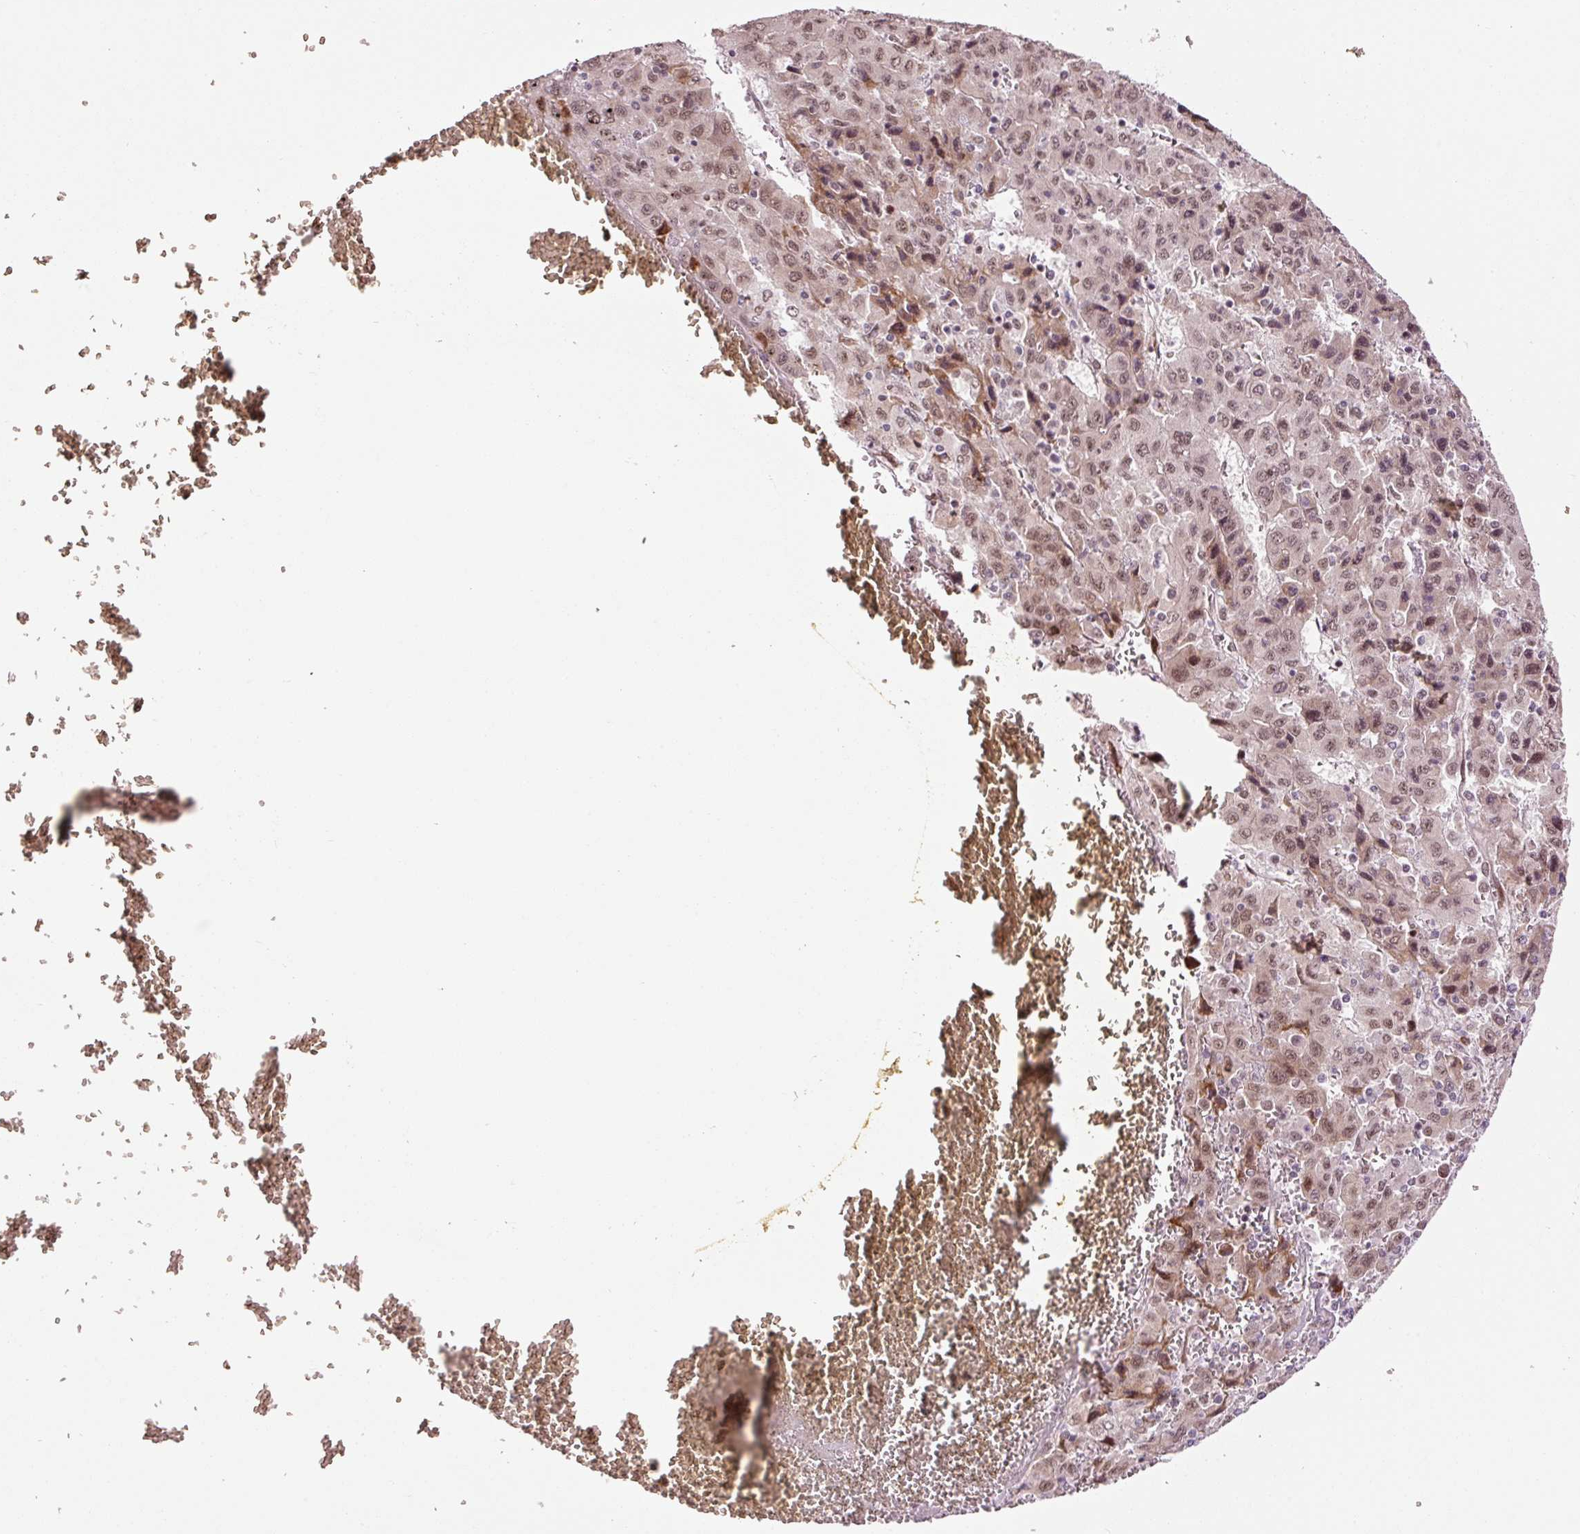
{"staining": {"intensity": "weak", "quantity": "25%-75%", "location": "nuclear"}, "tissue": "liver cancer", "cell_type": "Tumor cells", "image_type": "cancer", "snomed": [{"axis": "morphology", "description": "Carcinoma, Hepatocellular, NOS"}, {"axis": "topography", "description": "Liver"}], "caption": "IHC (DAB) staining of human hepatocellular carcinoma (liver) exhibits weak nuclear protein staining in approximately 25%-75% of tumor cells.", "gene": "ANKRD20A1", "patient": {"sex": "female", "age": 53}}